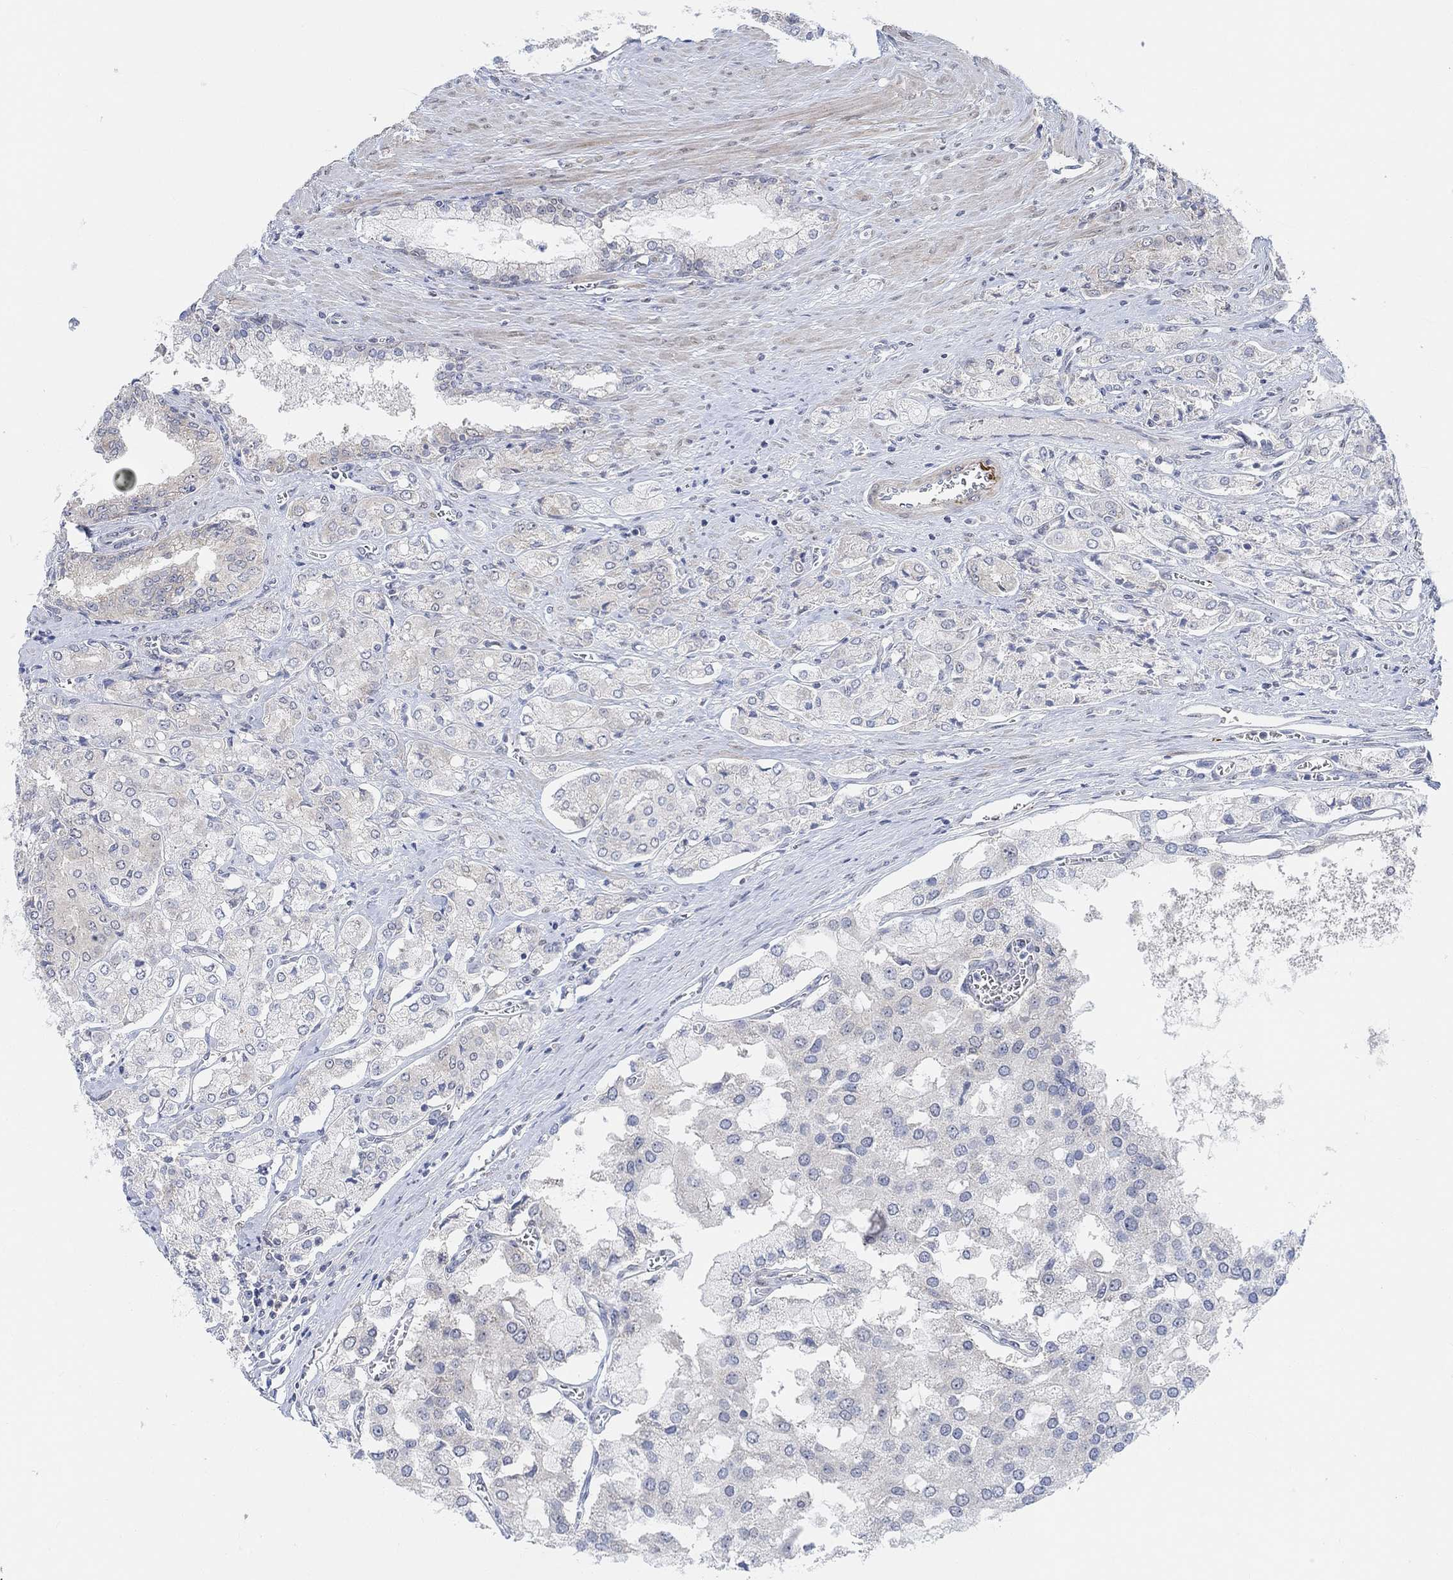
{"staining": {"intensity": "negative", "quantity": "none", "location": "none"}, "tissue": "prostate cancer", "cell_type": "Tumor cells", "image_type": "cancer", "snomed": [{"axis": "morphology", "description": "Adenocarcinoma, NOS"}, {"axis": "topography", "description": "Prostate and seminal vesicle, NOS"}, {"axis": "topography", "description": "Prostate"}], "caption": "Image shows no significant protein staining in tumor cells of prostate cancer.", "gene": "RIMS1", "patient": {"sex": "male", "age": 67}}